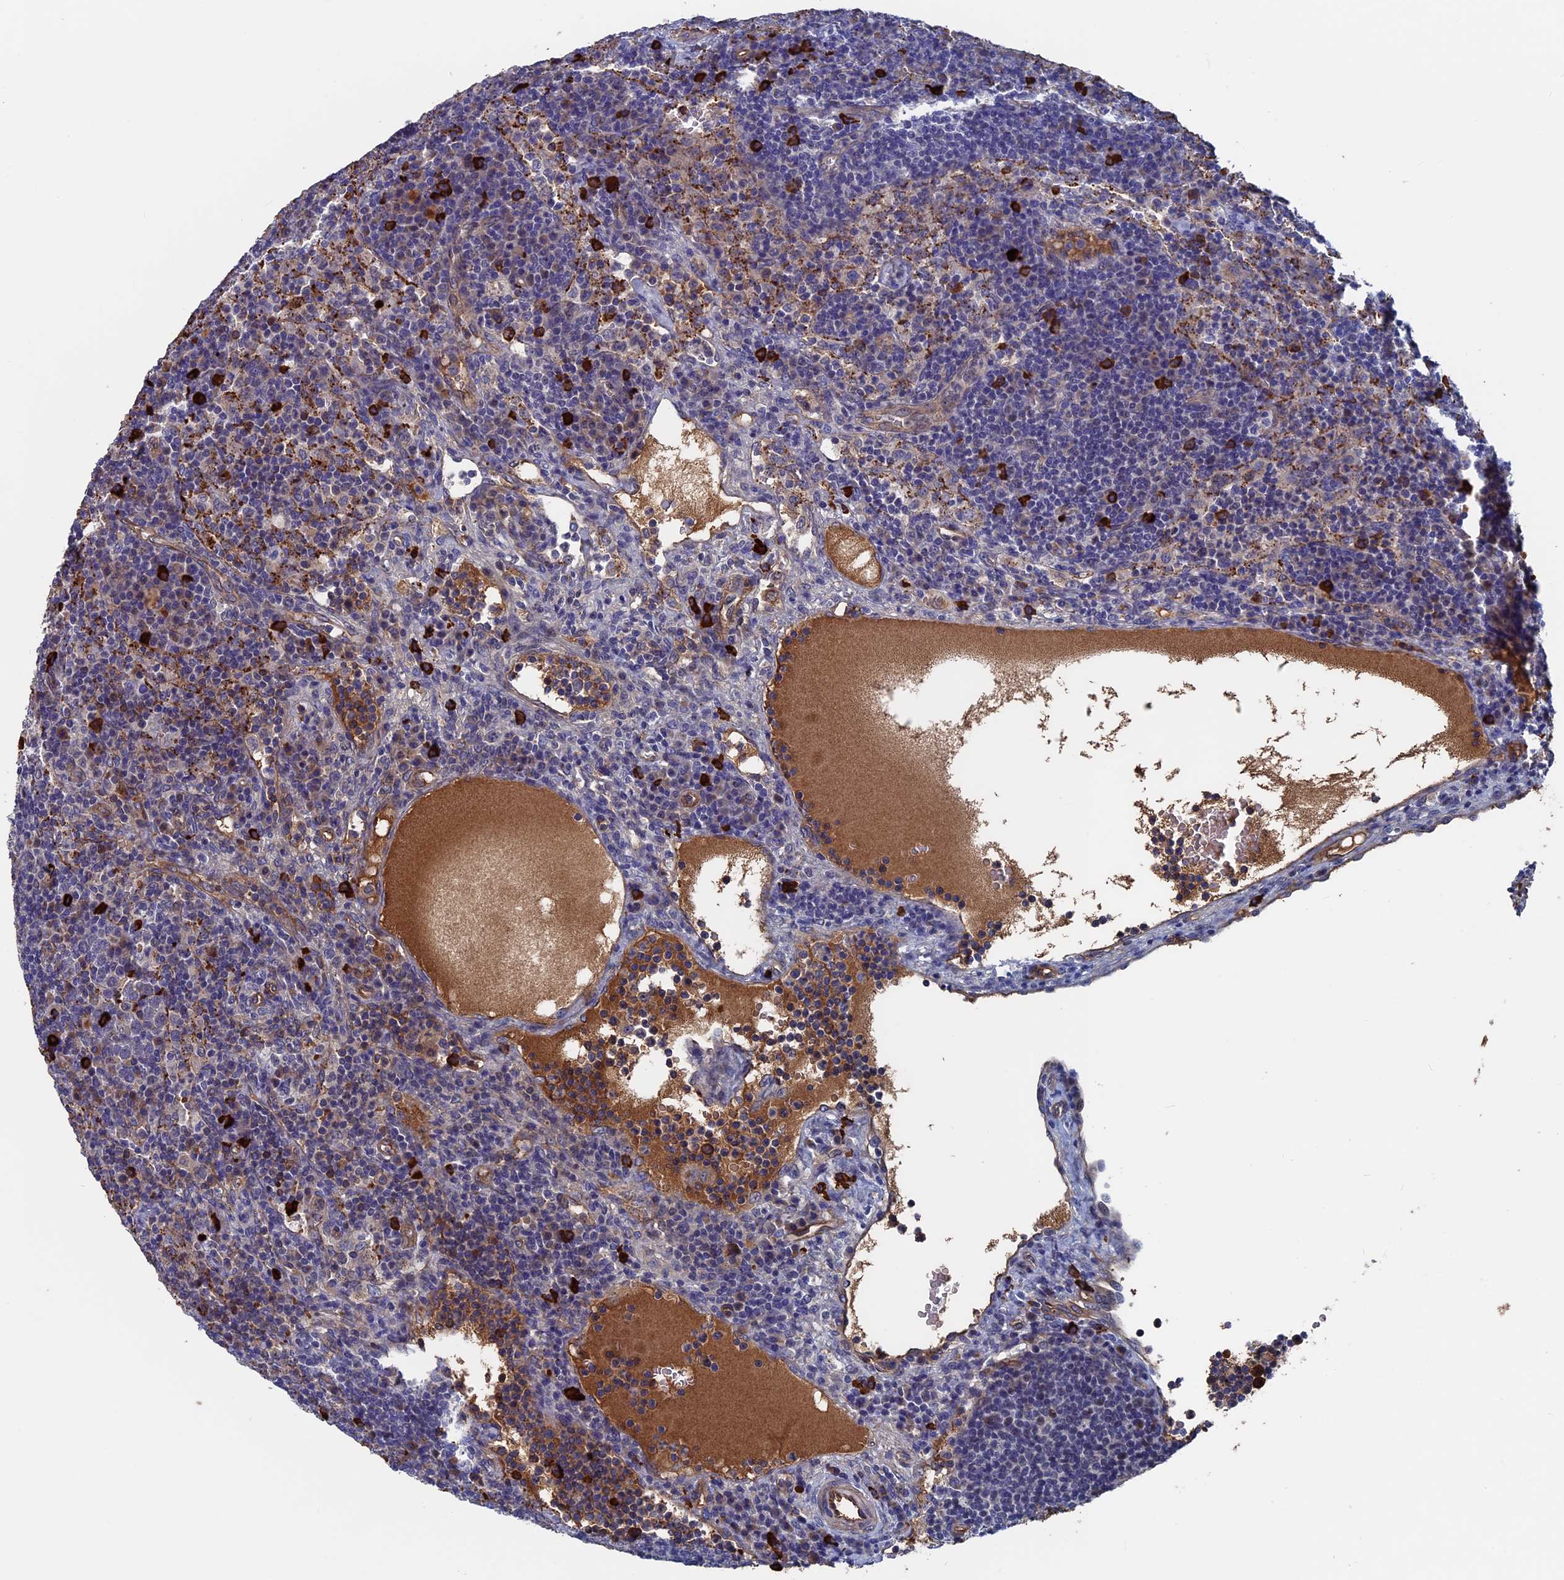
{"staining": {"intensity": "negative", "quantity": "none", "location": "none"}, "tissue": "lymph node", "cell_type": "Germinal center cells", "image_type": "normal", "snomed": [{"axis": "morphology", "description": "Normal tissue, NOS"}, {"axis": "topography", "description": "Lymph node"}], "caption": "Human lymph node stained for a protein using immunohistochemistry exhibits no positivity in germinal center cells.", "gene": "RPUSD1", "patient": {"sex": "female", "age": 70}}